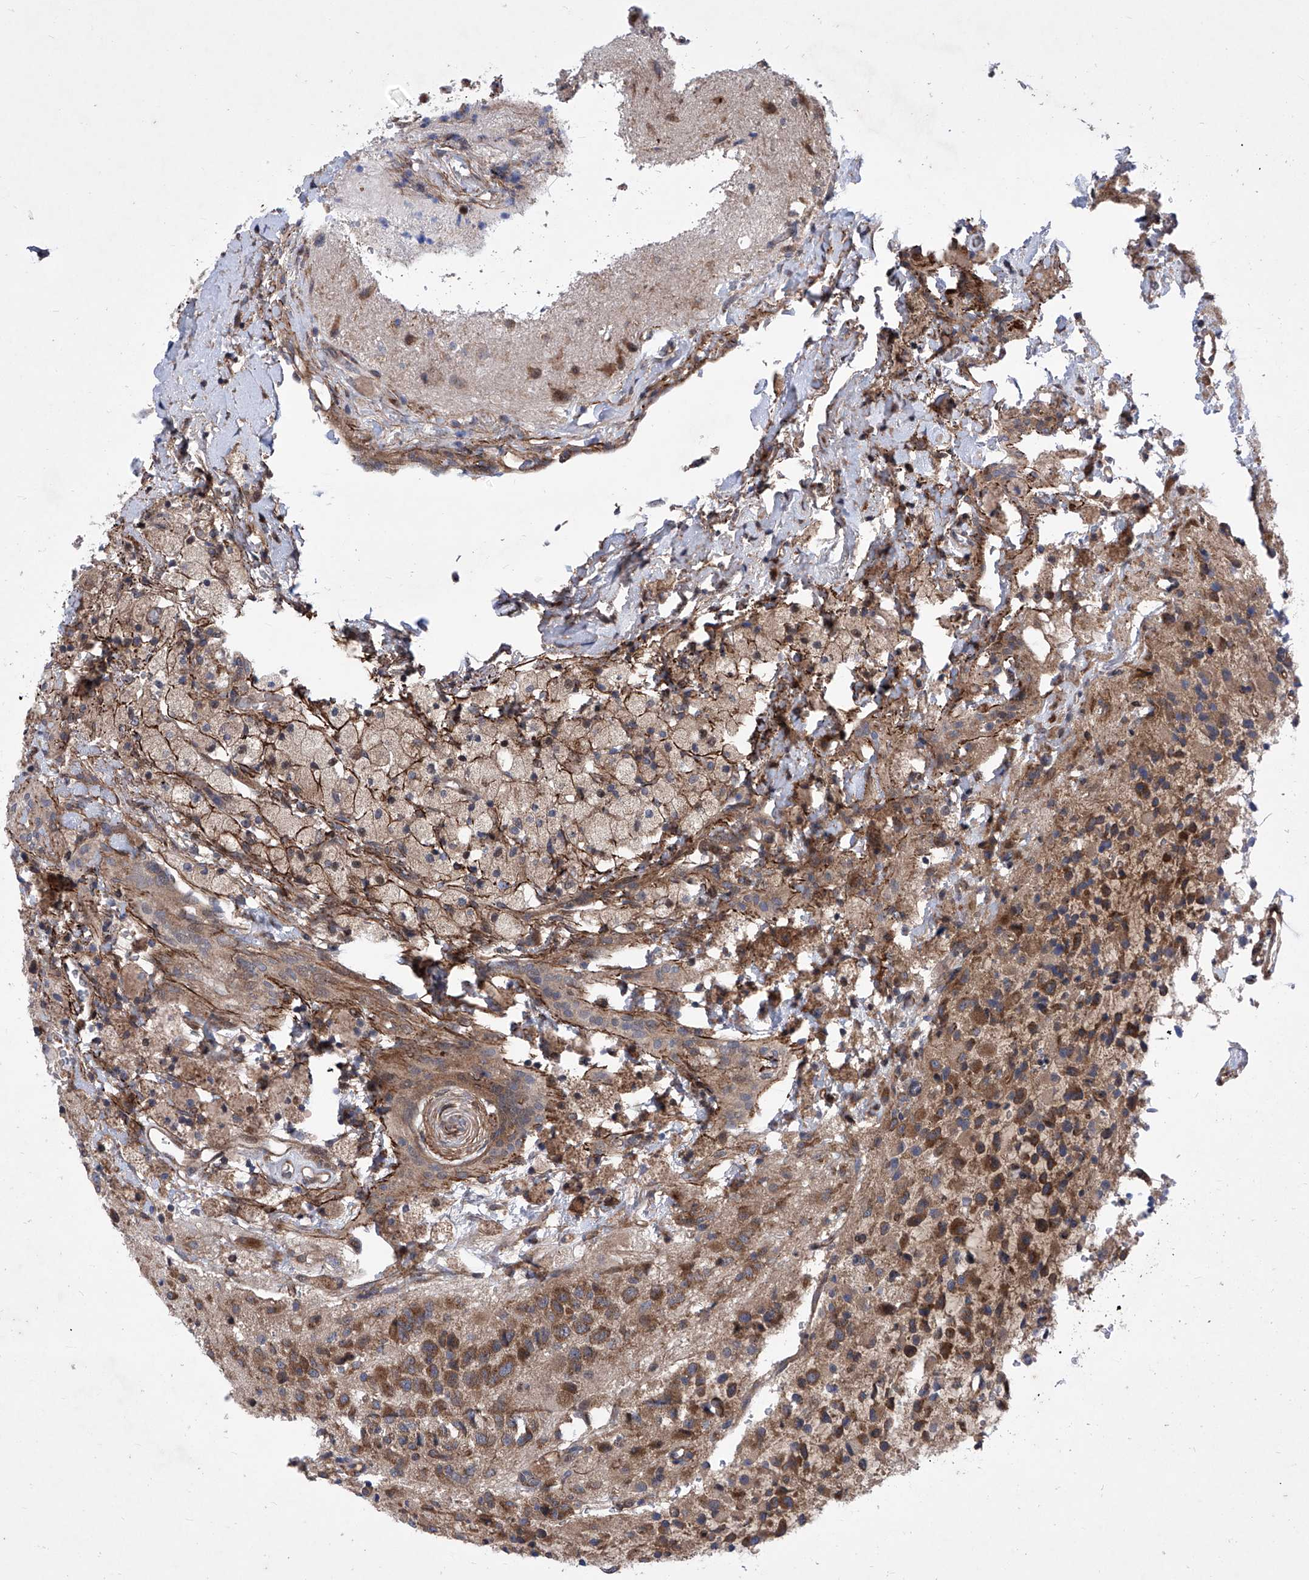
{"staining": {"intensity": "moderate", "quantity": ">75%", "location": "cytoplasmic/membranous"}, "tissue": "glioma", "cell_type": "Tumor cells", "image_type": "cancer", "snomed": [{"axis": "morphology", "description": "Glioma, malignant, High grade"}, {"axis": "topography", "description": "Brain"}], "caption": "Immunohistochemistry histopathology image of glioma stained for a protein (brown), which displays medium levels of moderate cytoplasmic/membranous staining in approximately >75% of tumor cells.", "gene": "KTI12", "patient": {"sex": "male", "age": 34}}